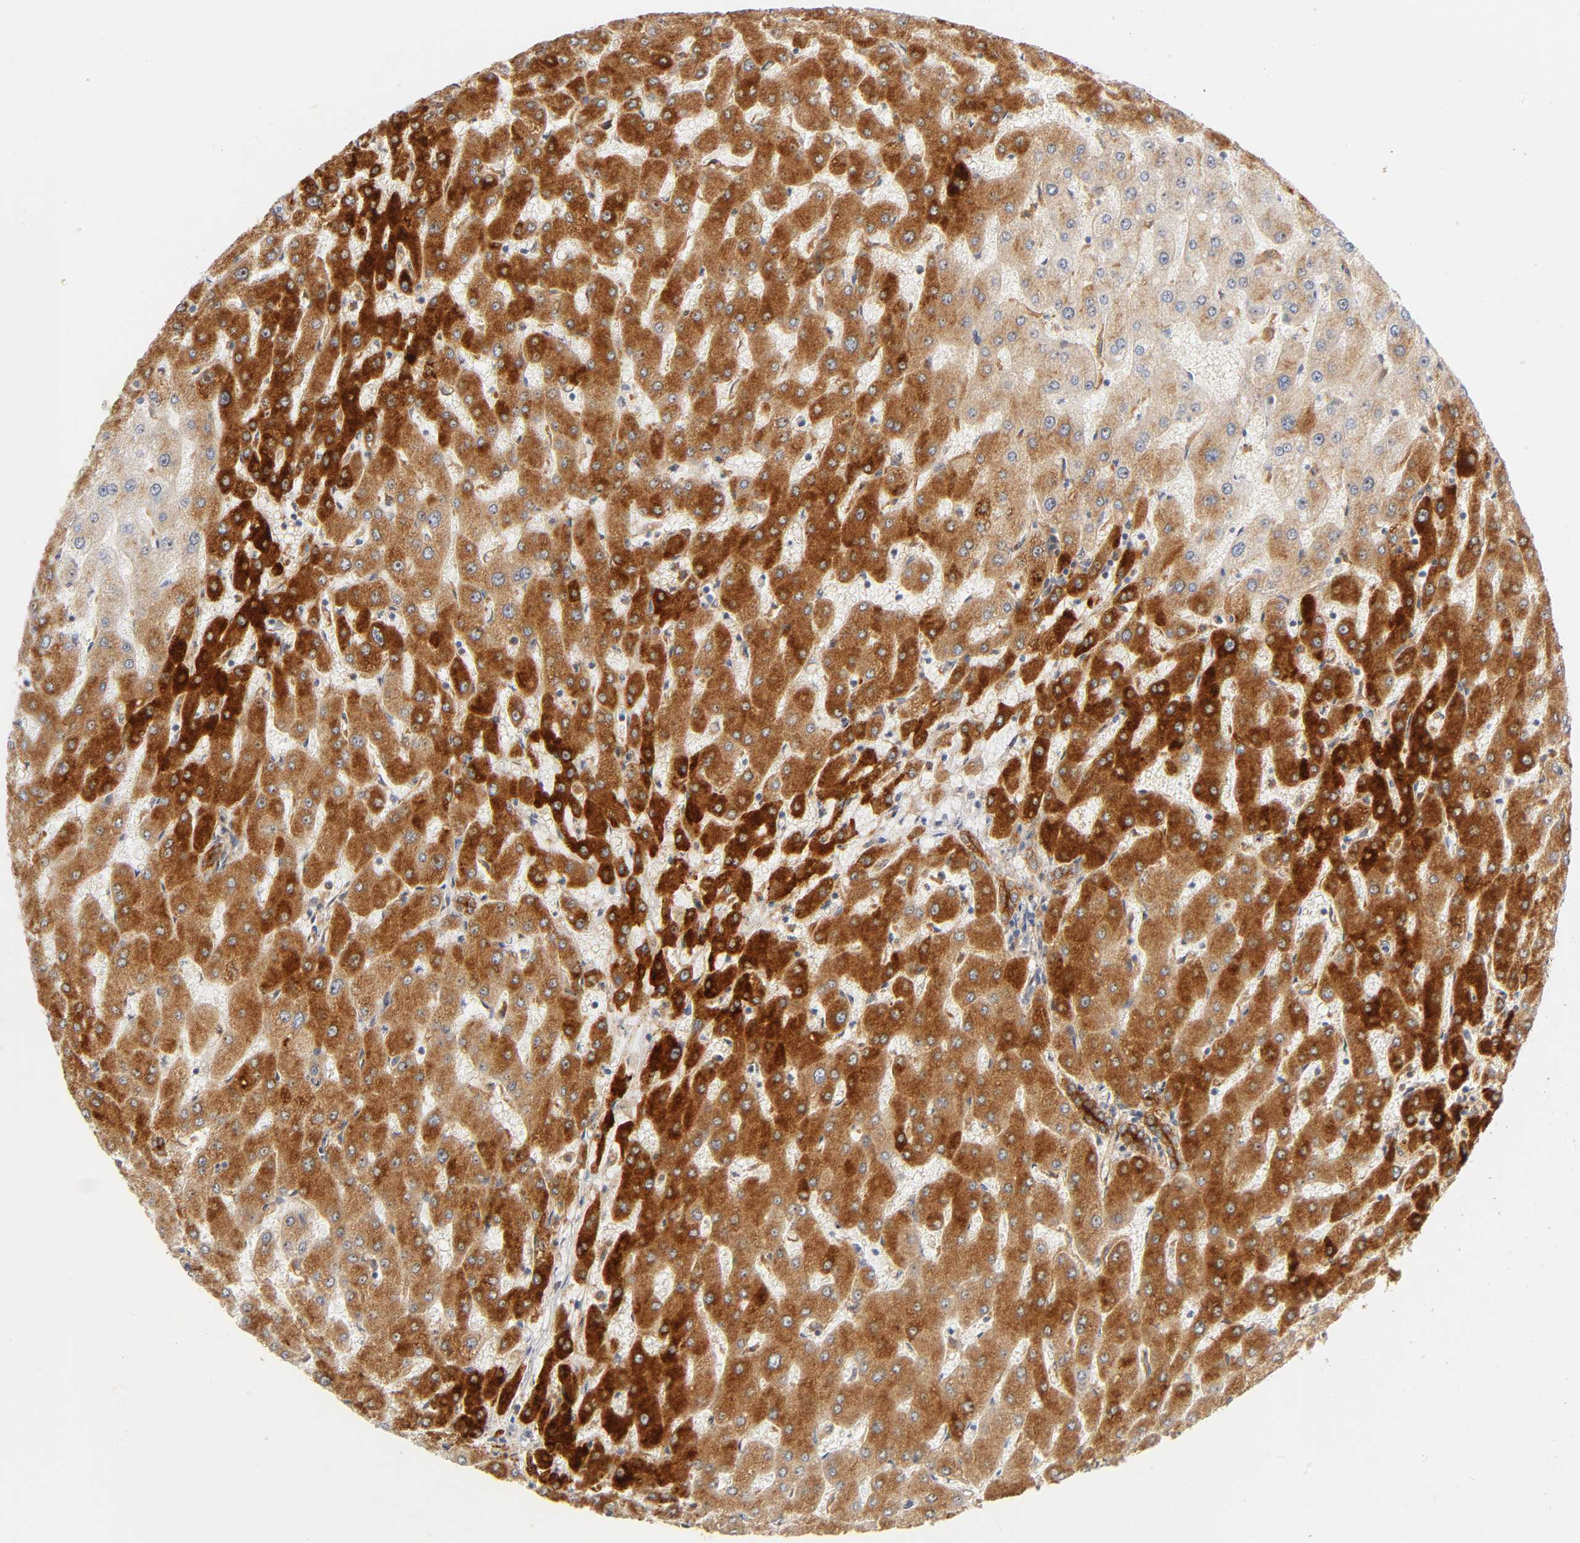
{"staining": {"intensity": "moderate", "quantity": ">75%", "location": "cytoplasmic/membranous"}, "tissue": "liver", "cell_type": "Cholangiocytes", "image_type": "normal", "snomed": [{"axis": "morphology", "description": "Normal tissue, NOS"}, {"axis": "topography", "description": "Liver"}], "caption": "Immunohistochemistry (IHC) staining of unremarkable liver, which reveals medium levels of moderate cytoplasmic/membranous expression in about >75% of cholangiocytes indicating moderate cytoplasmic/membranous protein positivity. The staining was performed using DAB (3,3'-diaminobenzidine) (brown) for protein detection and nuclei were counterstained in hematoxylin (blue).", "gene": "PLD1", "patient": {"sex": "male", "age": 67}}